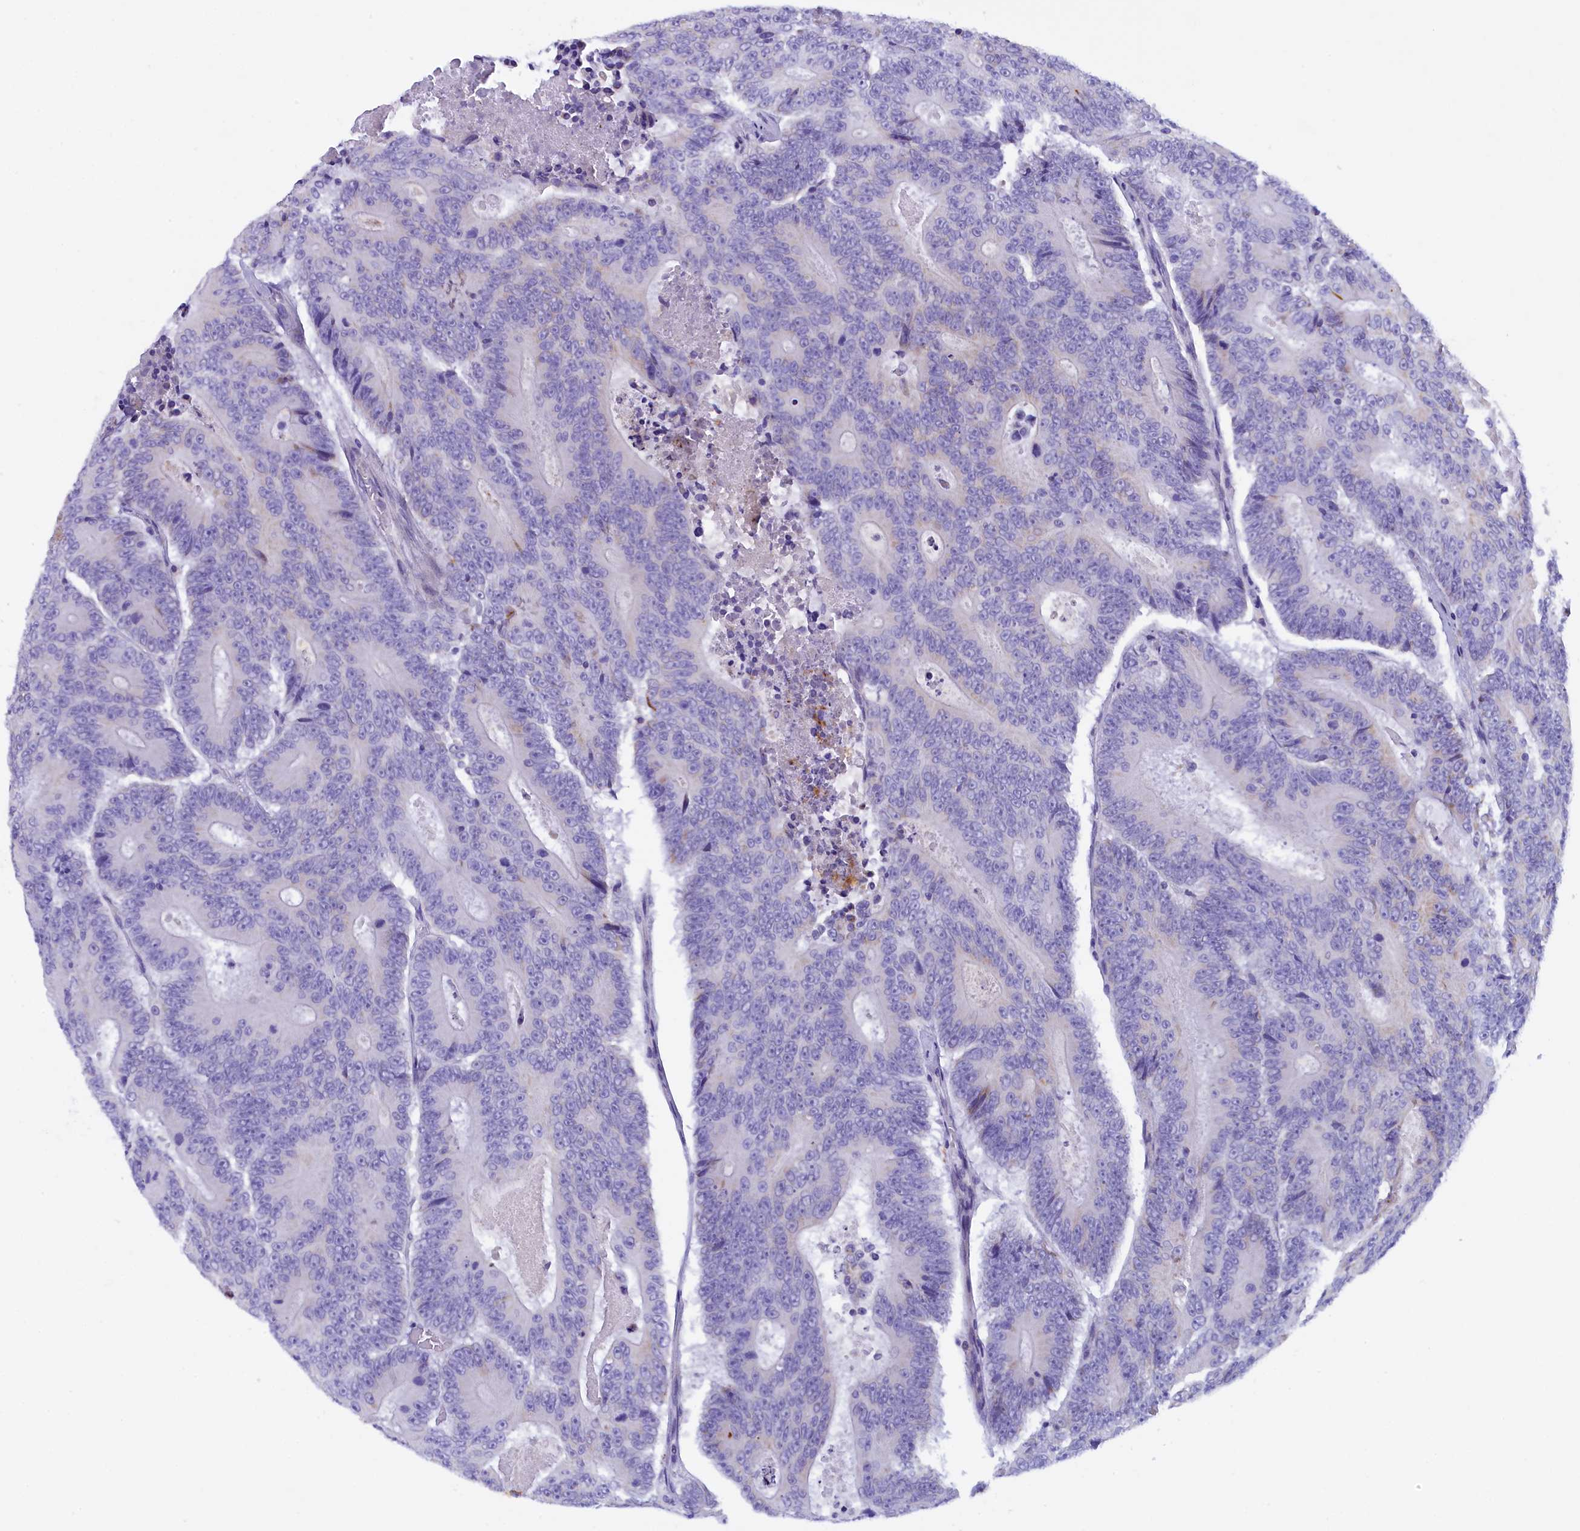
{"staining": {"intensity": "negative", "quantity": "none", "location": "none"}, "tissue": "colorectal cancer", "cell_type": "Tumor cells", "image_type": "cancer", "snomed": [{"axis": "morphology", "description": "Adenocarcinoma, NOS"}, {"axis": "topography", "description": "Colon"}], "caption": "Immunohistochemistry of colorectal adenocarcinoma displays no expression in tumor cells.", "gene": "RTTN", "patient": {"sex": "male", "age": 83}}